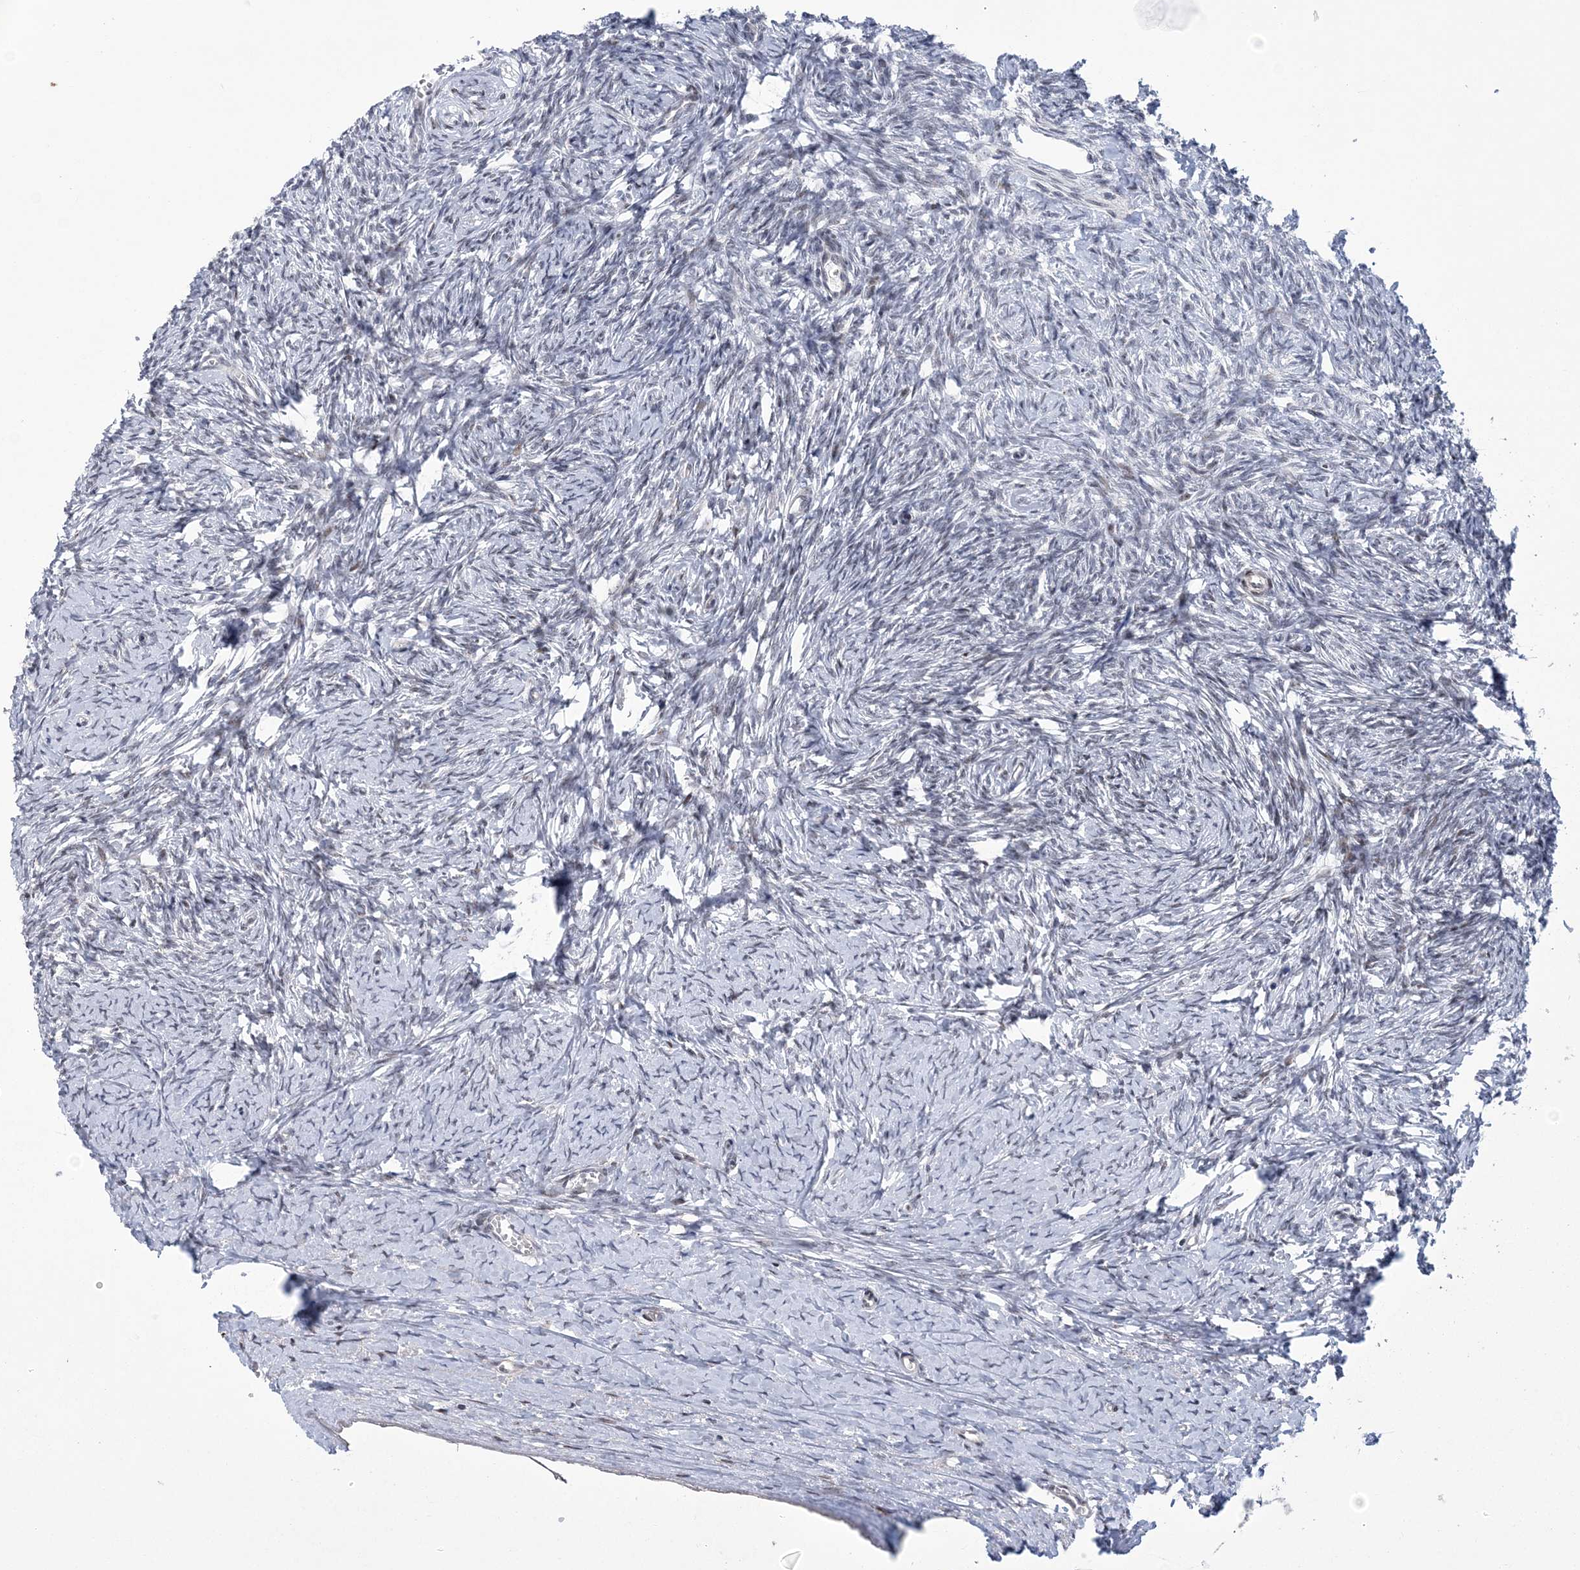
{"staining": {"intensity": "negative", "quantity": "none", "location": "none"}, "tissue": "ovary", "cell_type": "Ovarian stroma cells", "image_type": "normal", "snomed": [{"axis": "morphology", "description": "Normal tissue, NOS"}, {"axis": "morphology", "description": "Developmental malformation"}, {"axis": "topography", "description": "Ovary"}], "caption": "Ovarian stroma cells show no significant positivity in unremarkable ovary. (DAB (3,3'-diaminobenzidine) immunohistochemistry (IHC), high magnification).", "gene": "HOMEZ", "patient": {"sex": "female", "age": 39}}